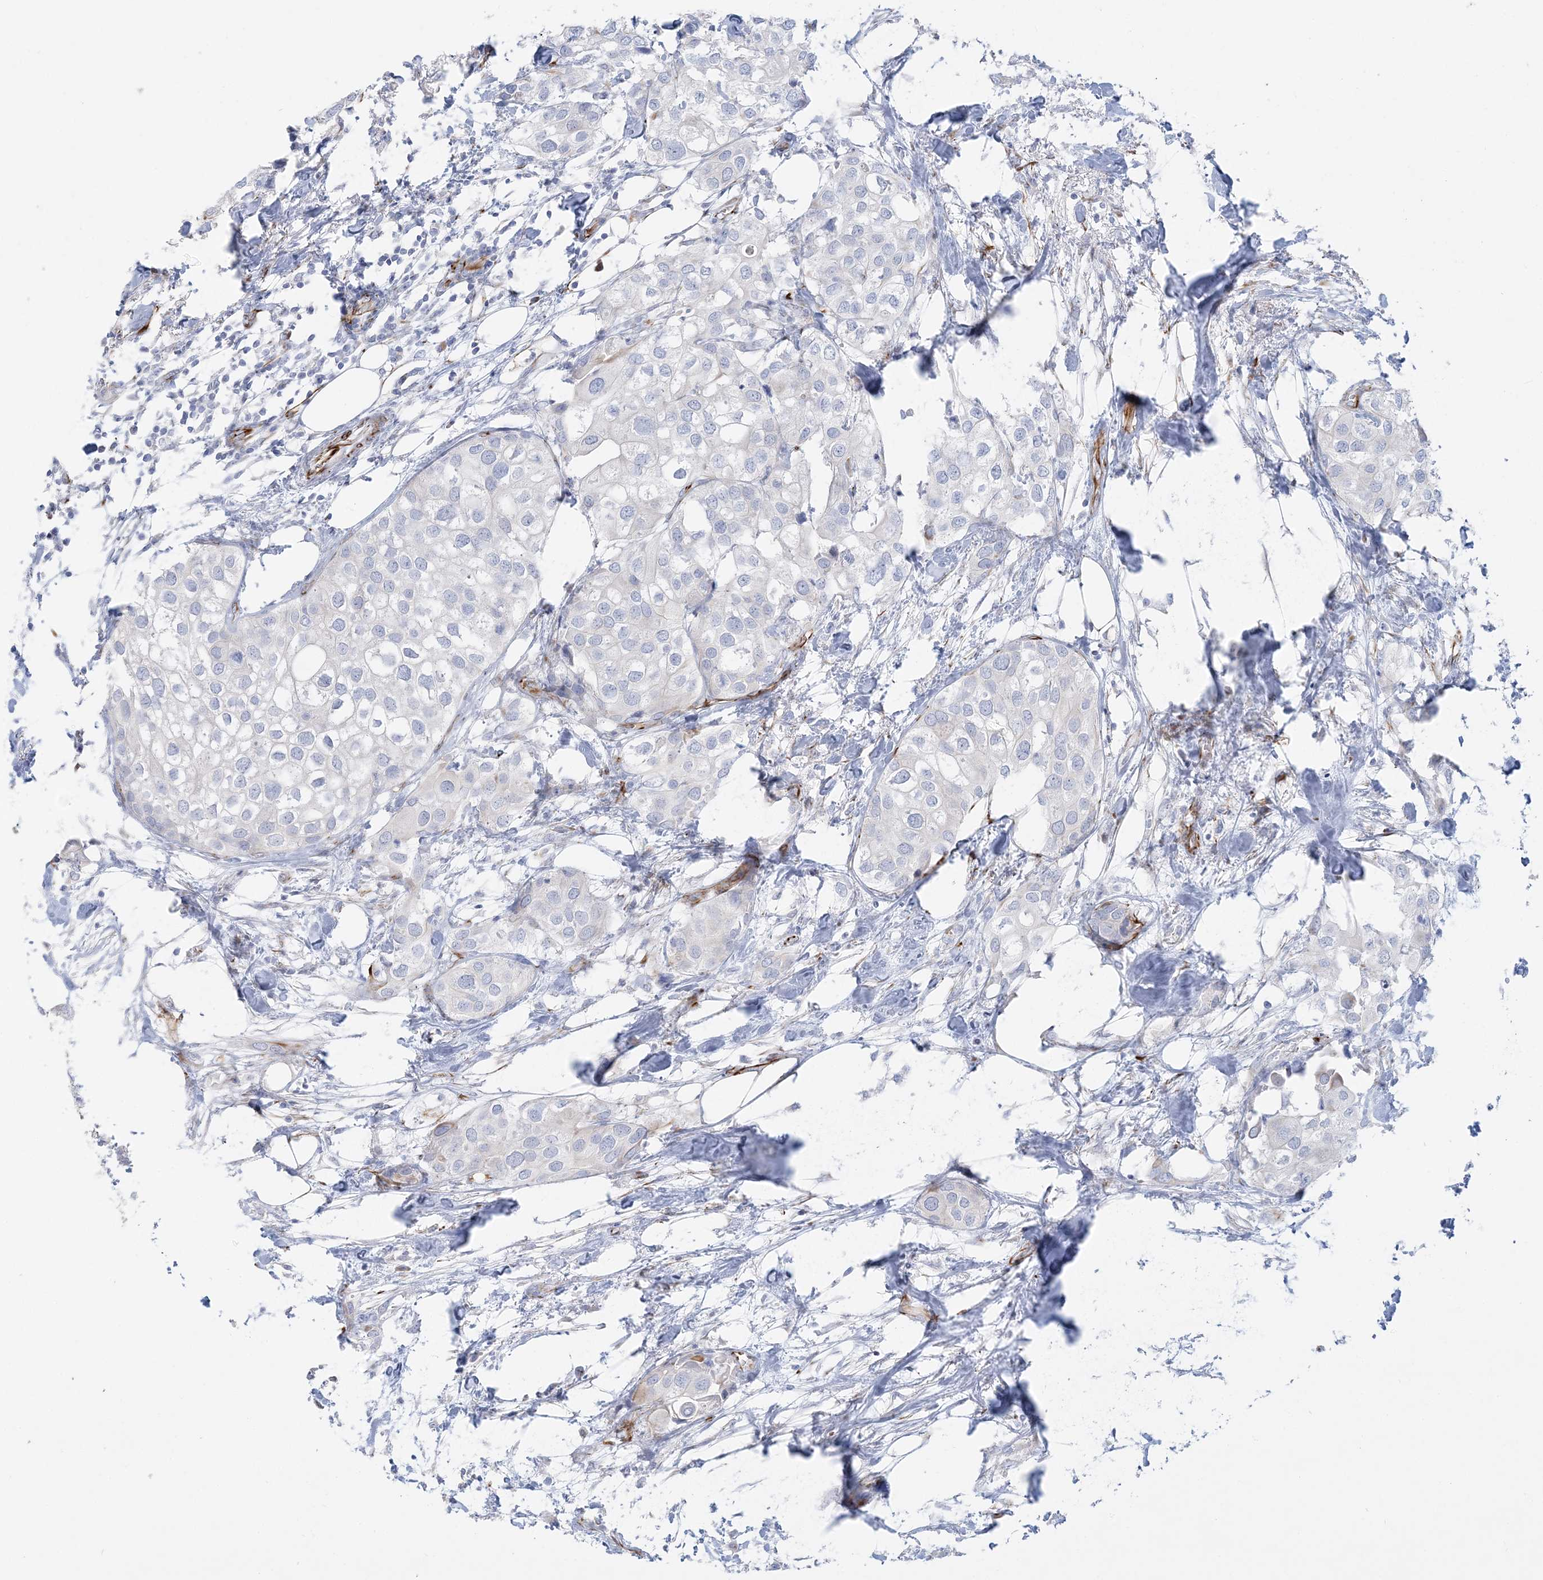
{"staining": {"intensity": "negative", "quantity": "none", "location": "none"}, "tissue": "urothelial cancer", "cell_type": "Tumor cells", "image_type": "cancer", "snomed": [{"axis": "morphology", "description": "Urothelial carcinoma, High grade"}, {"axis": "topography", "description": "Urinary bladder"}], "caption": "This photomicrograph is of urothelial cancer stained with immunohistochemistry (IHC) to label a protein in brown with the nuclei are counter-stained blue. There is no positivity in tumor cells.", "gene": "PPIL6", "patient": {"sex": "male", "age": 64}}